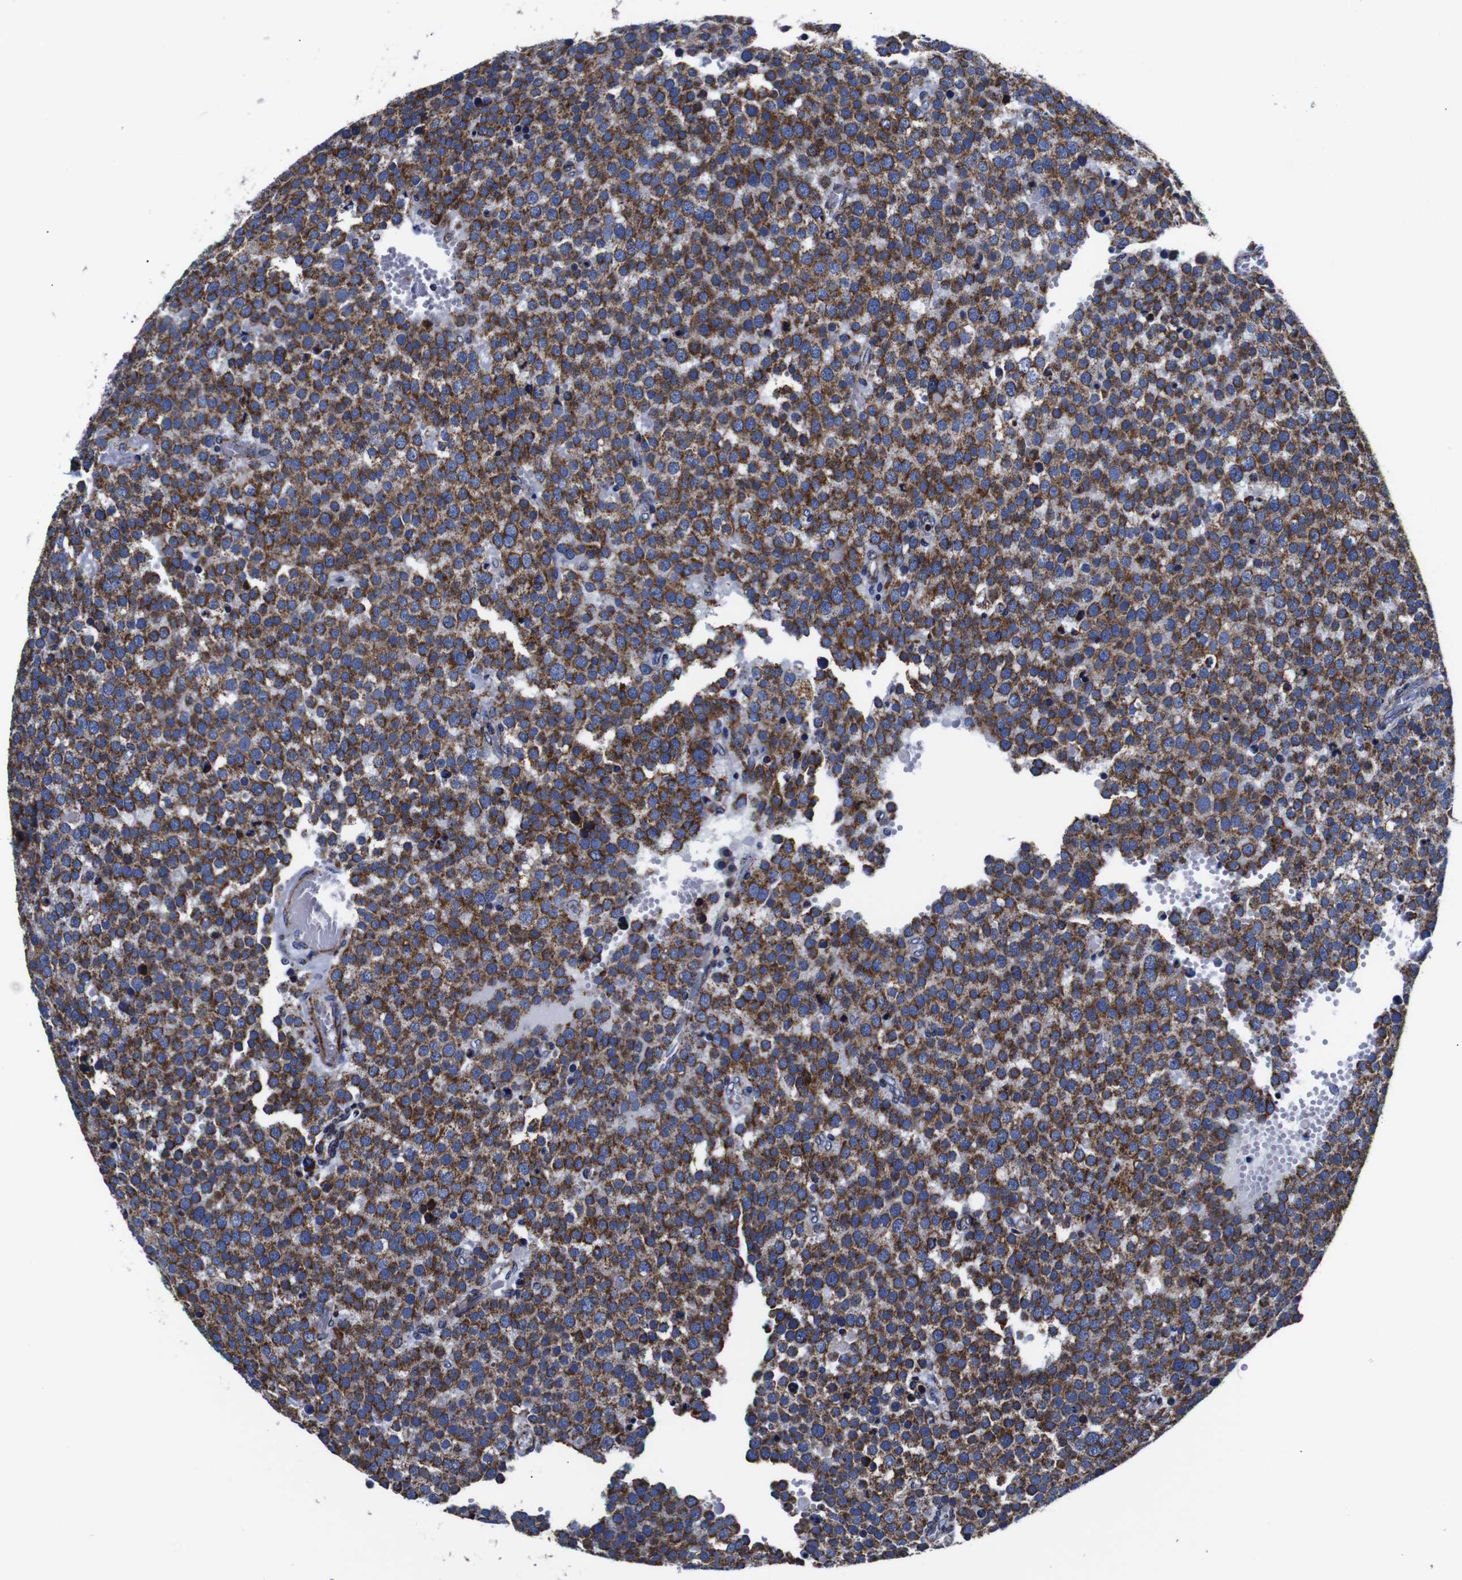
{"staining": {"intensity": "moderate", "quantity": ">75%", "location": "cytoplasmic/membranous"}, "tissue": "testis cancer", "cell_type": "Tumor cells", "image_type": "cancer", "snomed": [{"axis": "morphology", "description": "Normal tissue, NOS"}, {"axis": "morphology", "description": "Seminoma, NOS"}, {"axis": "topography", "description": "Testis"}], "caption": "Moderate cytoplasmic/membranous staining is present in about >75% of tumor cells in seminoma (testis).", "gene": "FKBP9", "patient": {"sex": "male", "age": 71}}